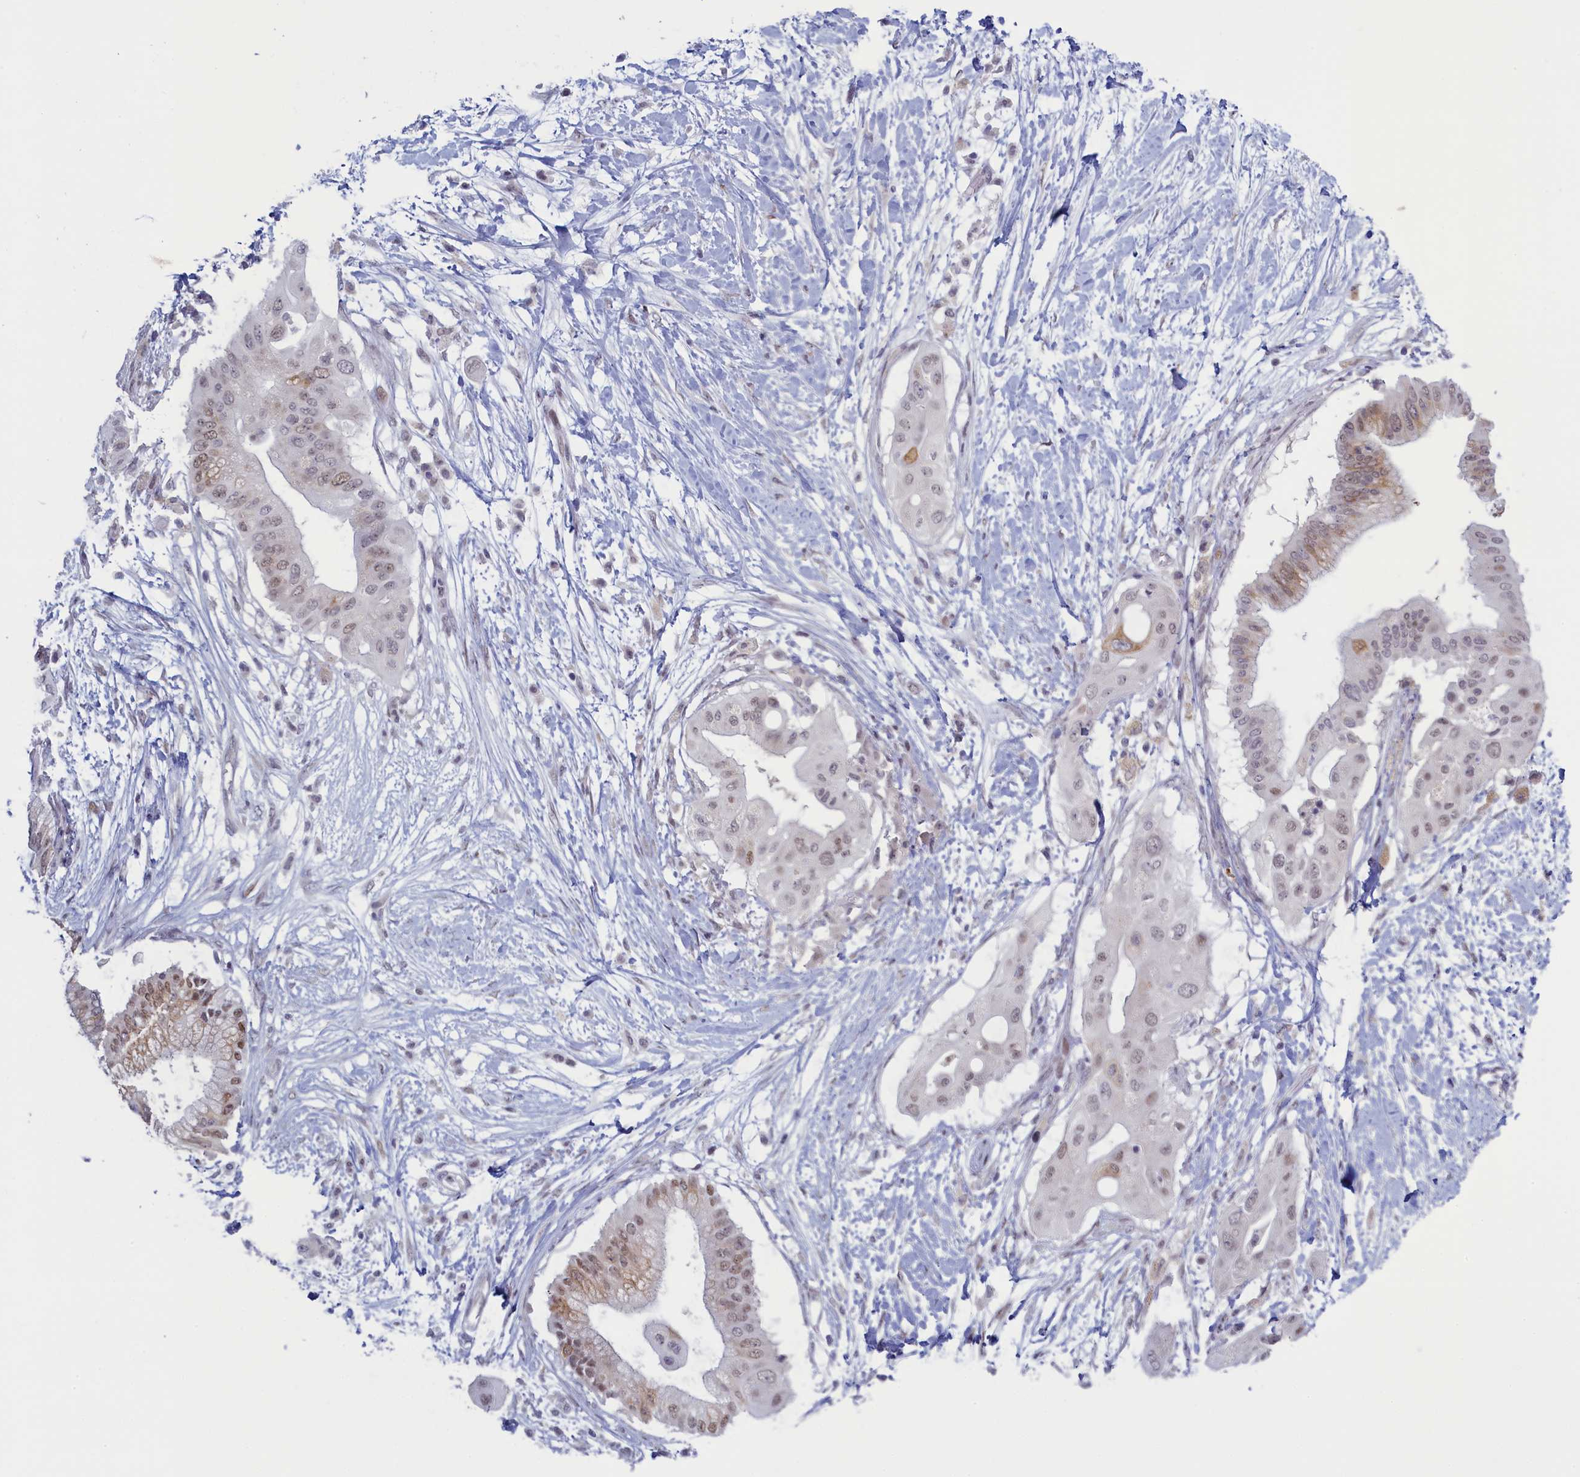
{"staining": {"intensity": "moderate", "quantity": "<25%", "location": "cytoplasmic/membranous,nuclear"}, "tissue": "pancreatic cancer", "cell_type": "Tumor cells", "image_type": "cancer", "snomed": [{"axis": "morphology", "description": "Adenocarcinoma, NOS"}, {"axis": "topography", "description": "Pancreas"}], "caption": "Immunohistochemical staining of pancreatic cancer (adenocarcinoma) displays moderate cytoplasmic/membranous and nuclear protein positivity in approximately <25% of tumor cells. The staining is performed using DAB brown chromogen to label protein expression. The nuclei are counter-stained blue using hematoxylin.", "gene": "ATF7IP2", "patient": {"sex": "male", "age": 68}}